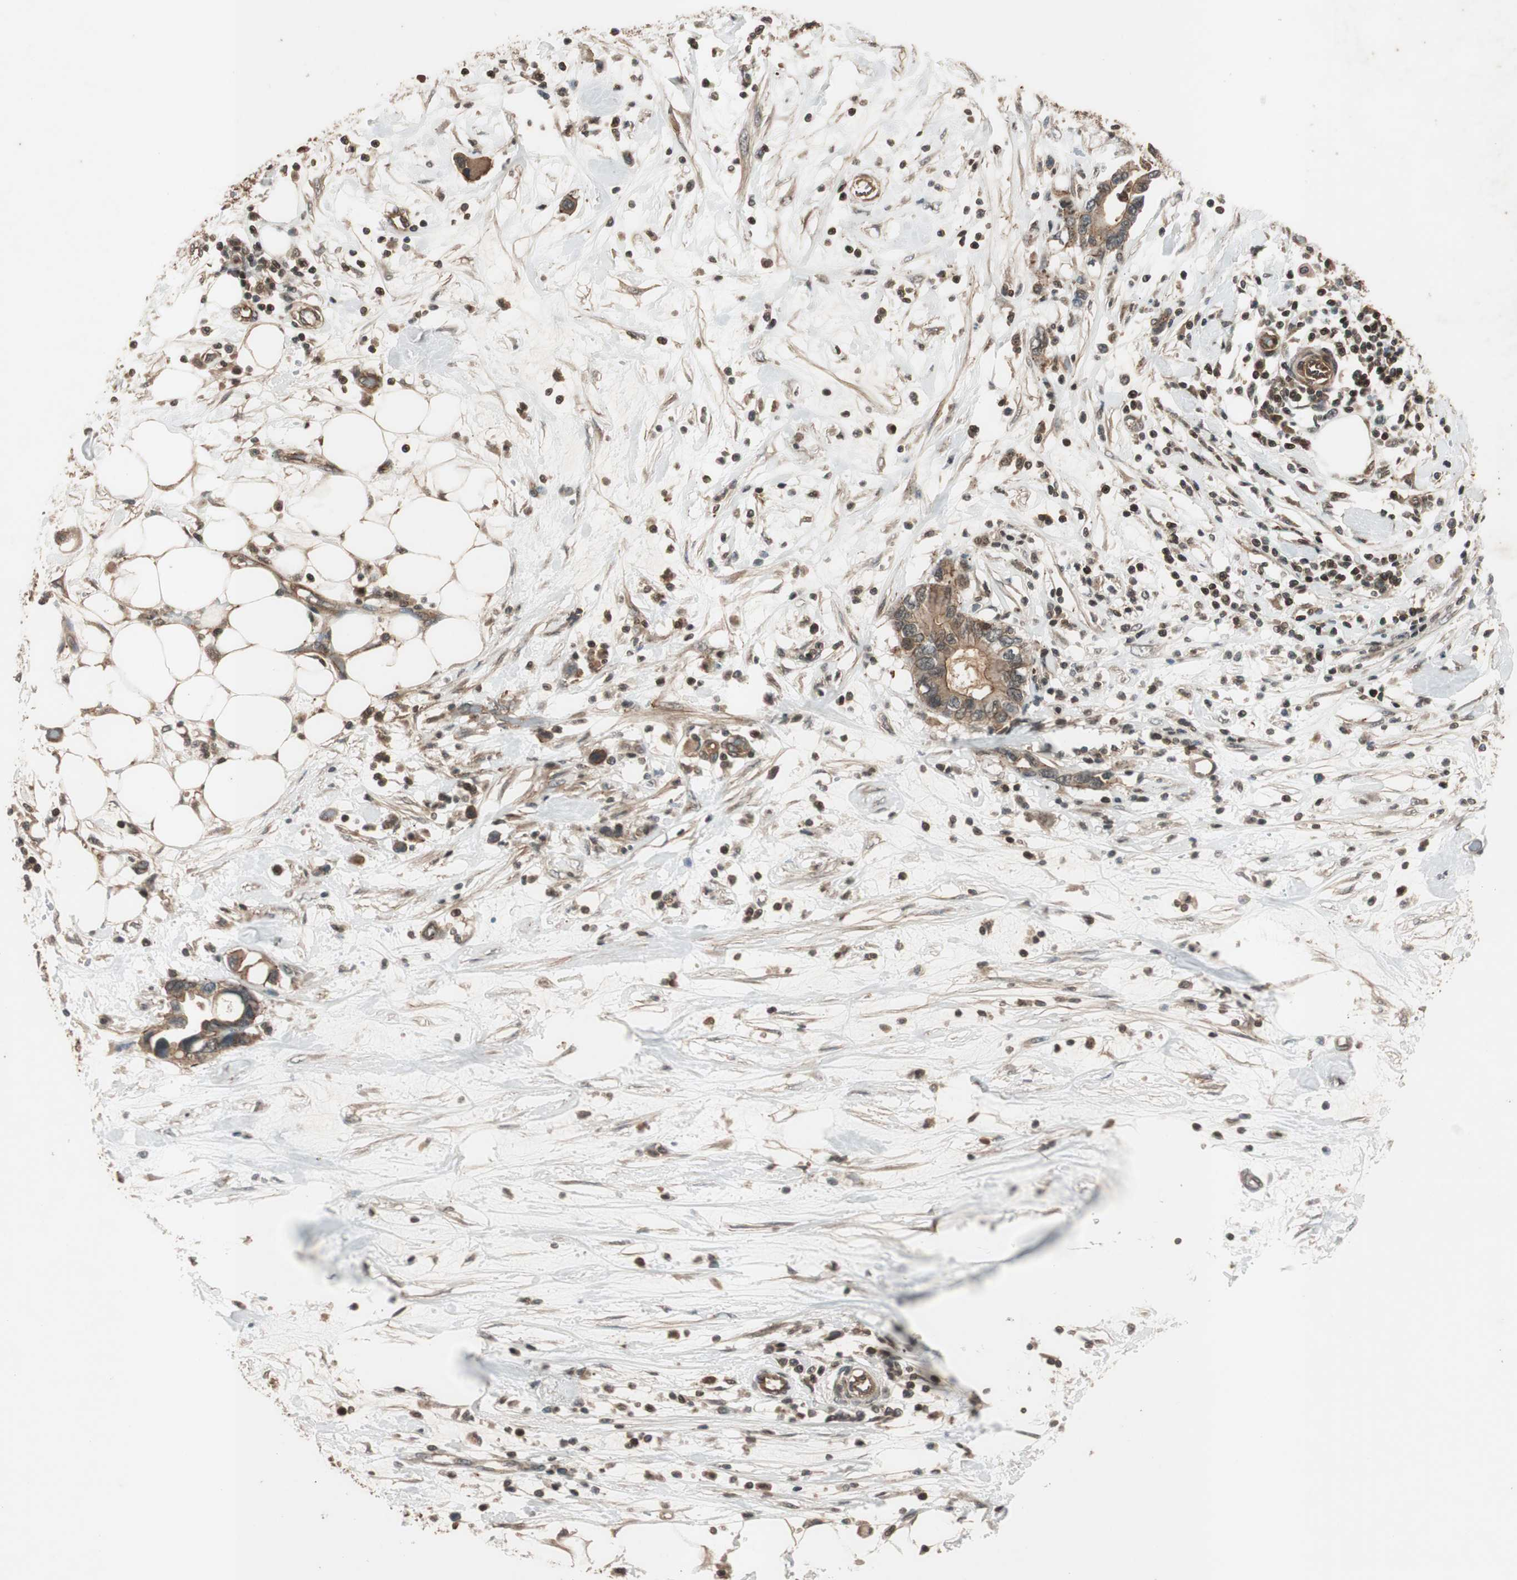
{"staining": {"intensity": "moderate", "quantity": ">75%", "location": "cytoplasmic/membranous"}, "tissue": "pancreatic cancer", "cell_type": "Tumor cells", "image_type": "cancer", "snomed": [{"axis": "morphology", "description": "Adenocarcinoma, NOS"}, {"axis": "topography", "description": "Pancreas"}], "caption": "An image of pancreatic adenocarcinoma stained for a protein displays moderate cytoplasmic/membranous brown staining in tumor cells.", "gene": "EPHA8", "patient": {"sex": "female", "age": 57}}